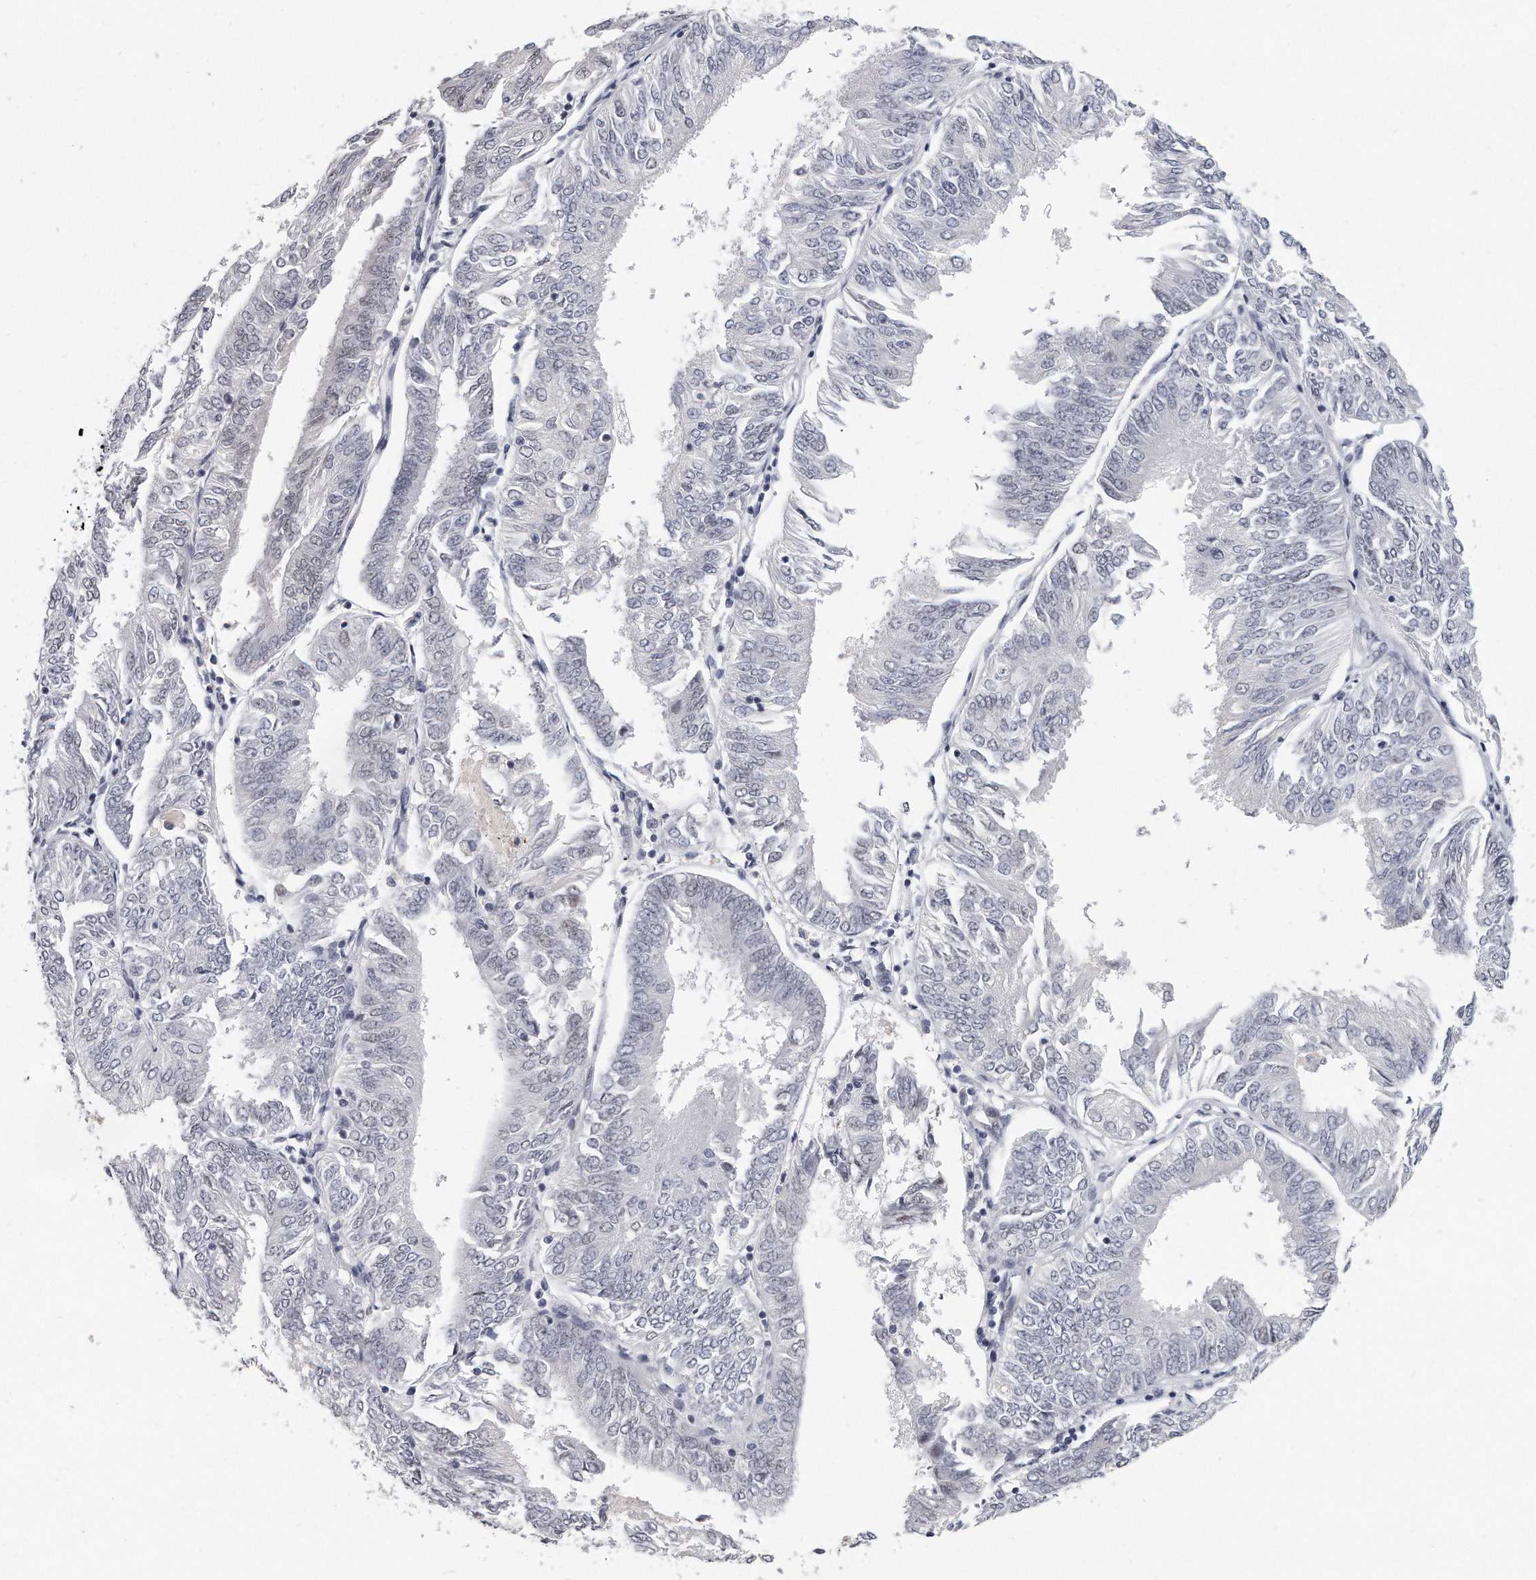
{"staining": {"intensity": "negative", "quantity": "none", "location": "none"}, "tissue": "endometrial cancer", "cell_type": "Tumor cells", "image_type": "cancer", "snomed": [{"axis": "morphology", "description": "Adenocarcinoma, NOS"}, {"axis": "topography", "description": "Endometrium"}], "caption": "A histopathology image of adenocarcinoma (endometrial) stained for a protein demonstrates no brown staining in tumor cells. (DAB (3,3'-diaminobenzidine) immunohistochemistry (IHC) with hematoxylin counter stain).", "gene": "TFCP2L1", "patient": {"sex": "female", "age": 58}}